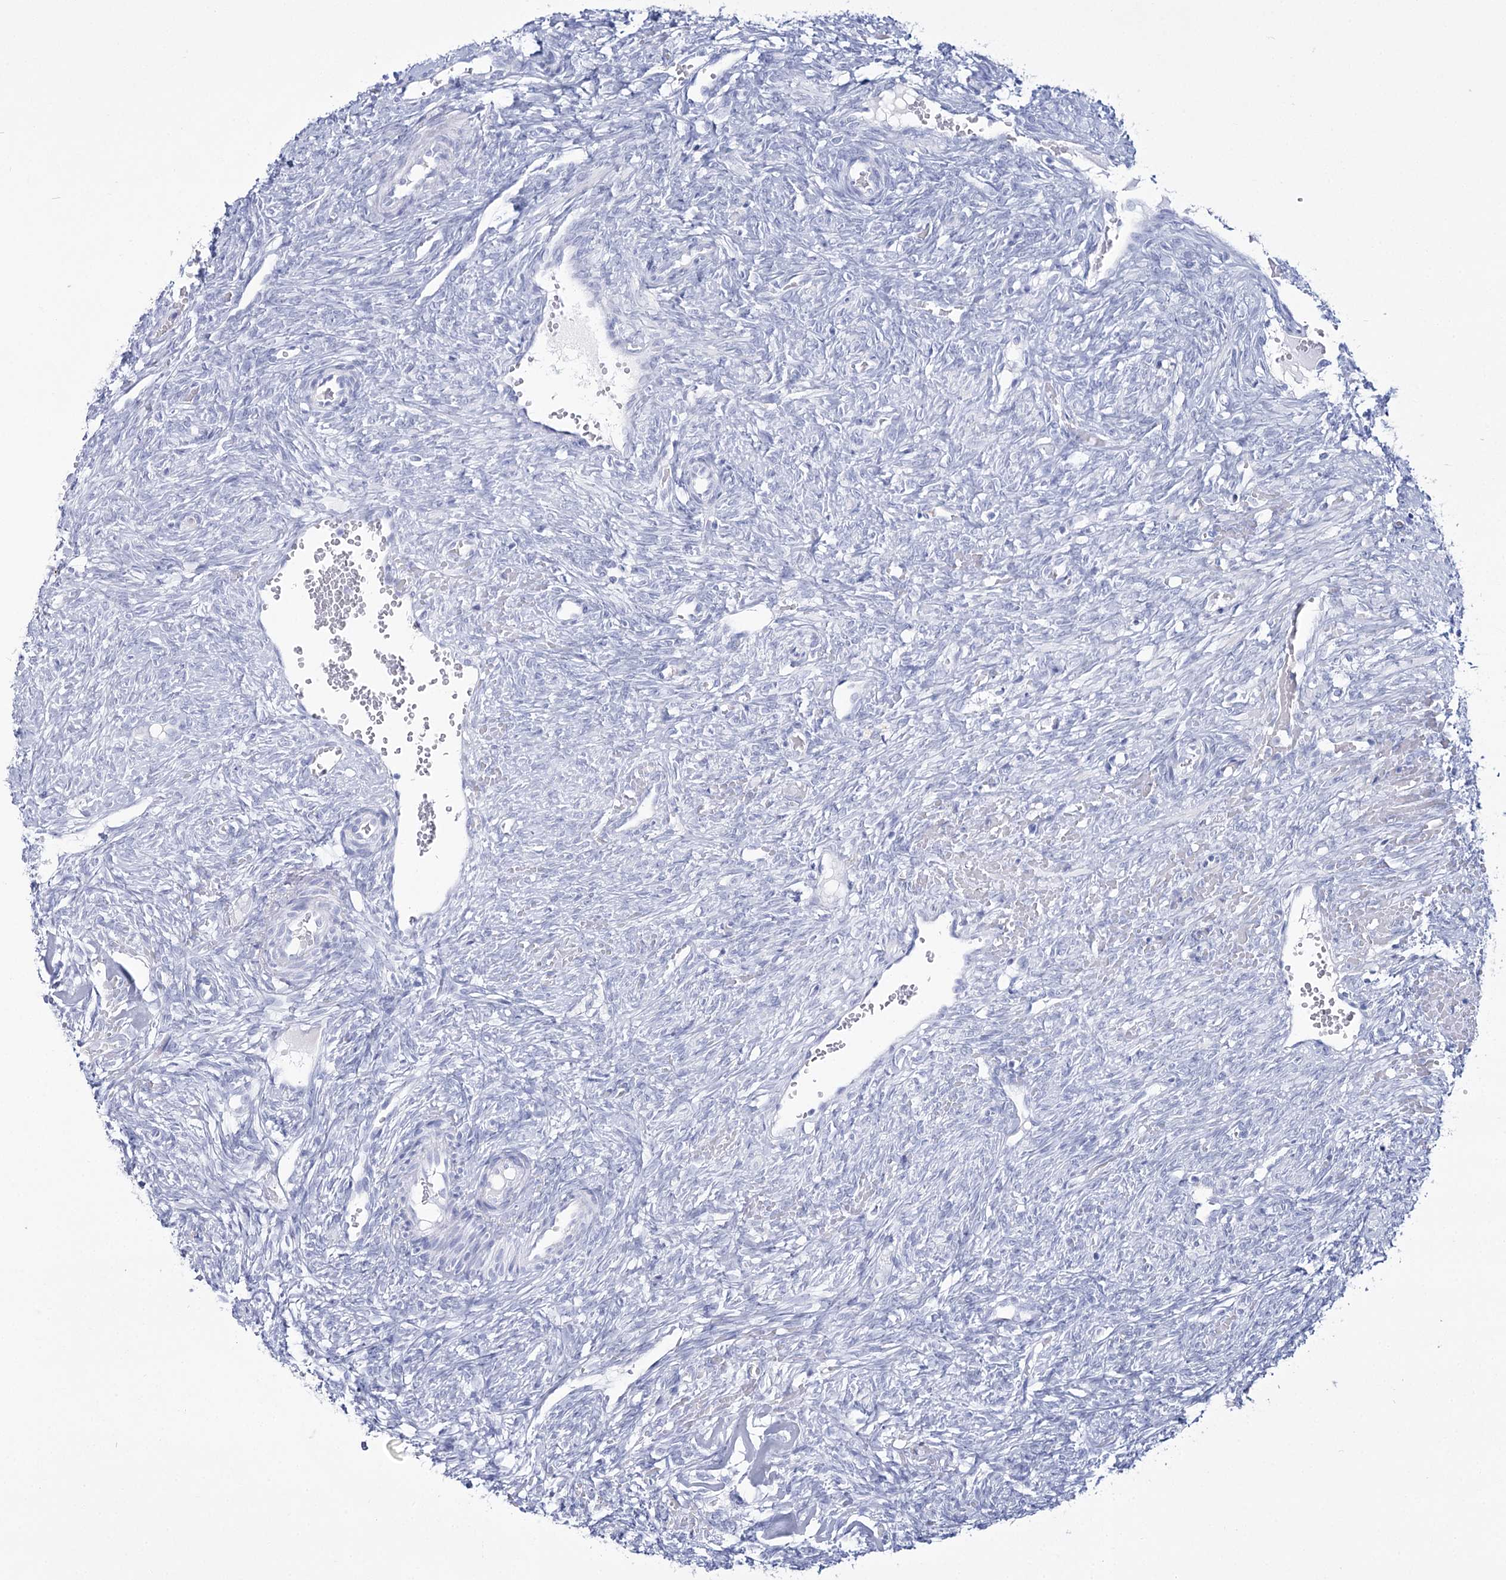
{"staining": {"intensity": "negative", "quantity": "none", "location": "none"}, "tissue": "ovary", "cell_type": "Follicle cells", "image_type": "normal", "snomed": [{"axis": "morphology", "description": "Normal tissue, NOS"}, {"axis": "topography", "description": "Ovary"}], "caption": "A high-resolution micrograph shows immunohistochemistry staining of unremarkable ovary, which reveals no significant staining in follicle cells. The staining was performed using DAB (3,3'-diaminobenzidine) to visualize the protein expression in brown, while the nuclei were stained in blue with hematoxylin (Magnification: 20x).", "gene": "RNF186", "patient": {"sex": "female", "age": 41}}